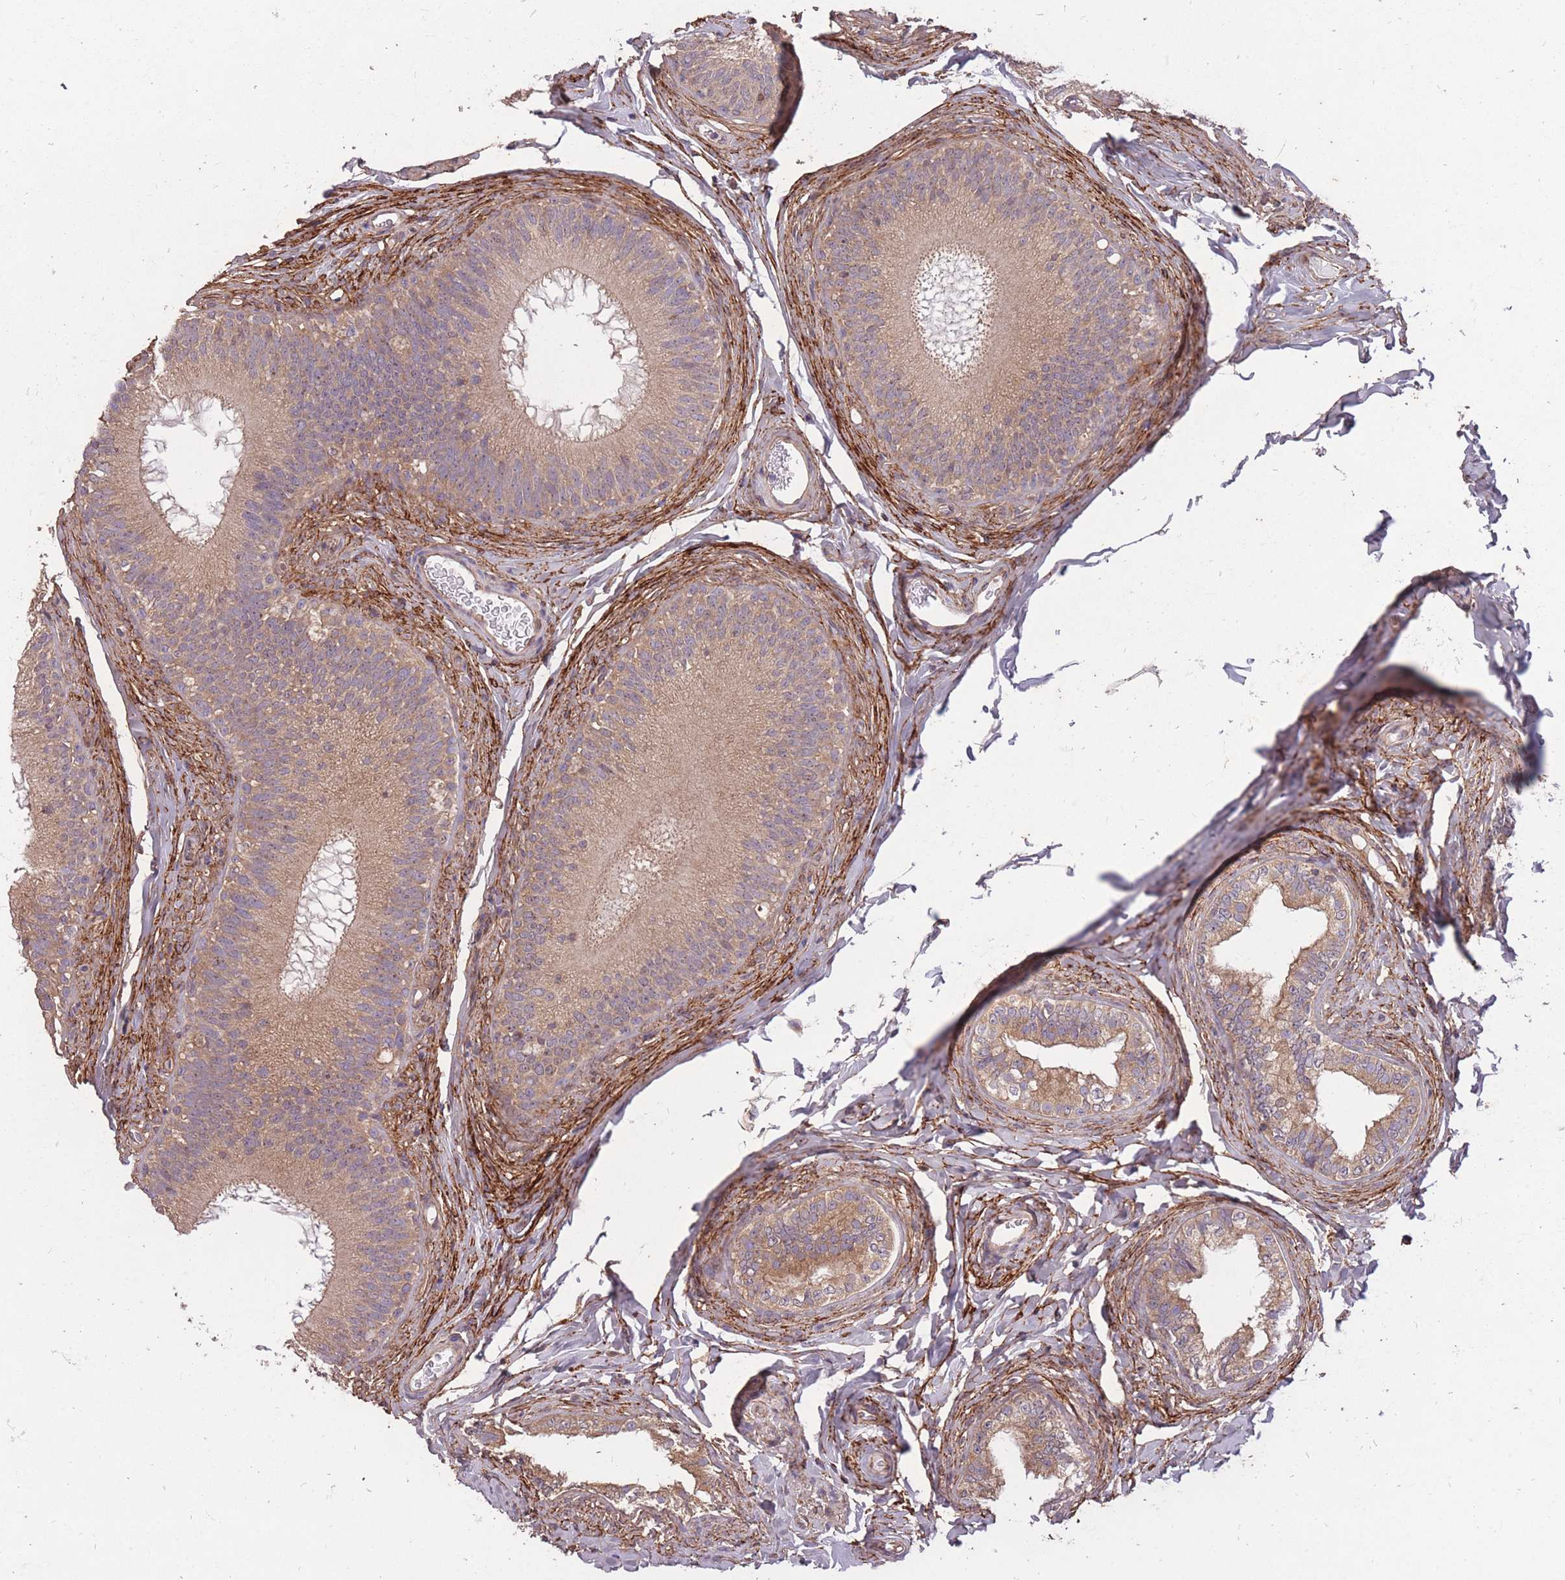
{"staining": {"intensity": "moderate", "quantity": ">75%", "location": "cytoplasmic/membranous"}, "tissue": "epididymis", "cell_type": "Glandular cells", "image_type": "normal", "snomed": [{"axis": "morphology", "description": "Normal tissue, NOS"}, {"axis": "topography", "description": "Epididymis"}], "caption": "Immunohistochemical staining of unremarkable epididymis exhibits medium levels of moderate cytoplasmic/membranous positivity in approximately >75% of glandular cells.", "gene": "DYNC1LI2", "patient": {"sex": "male", "age": 38}}